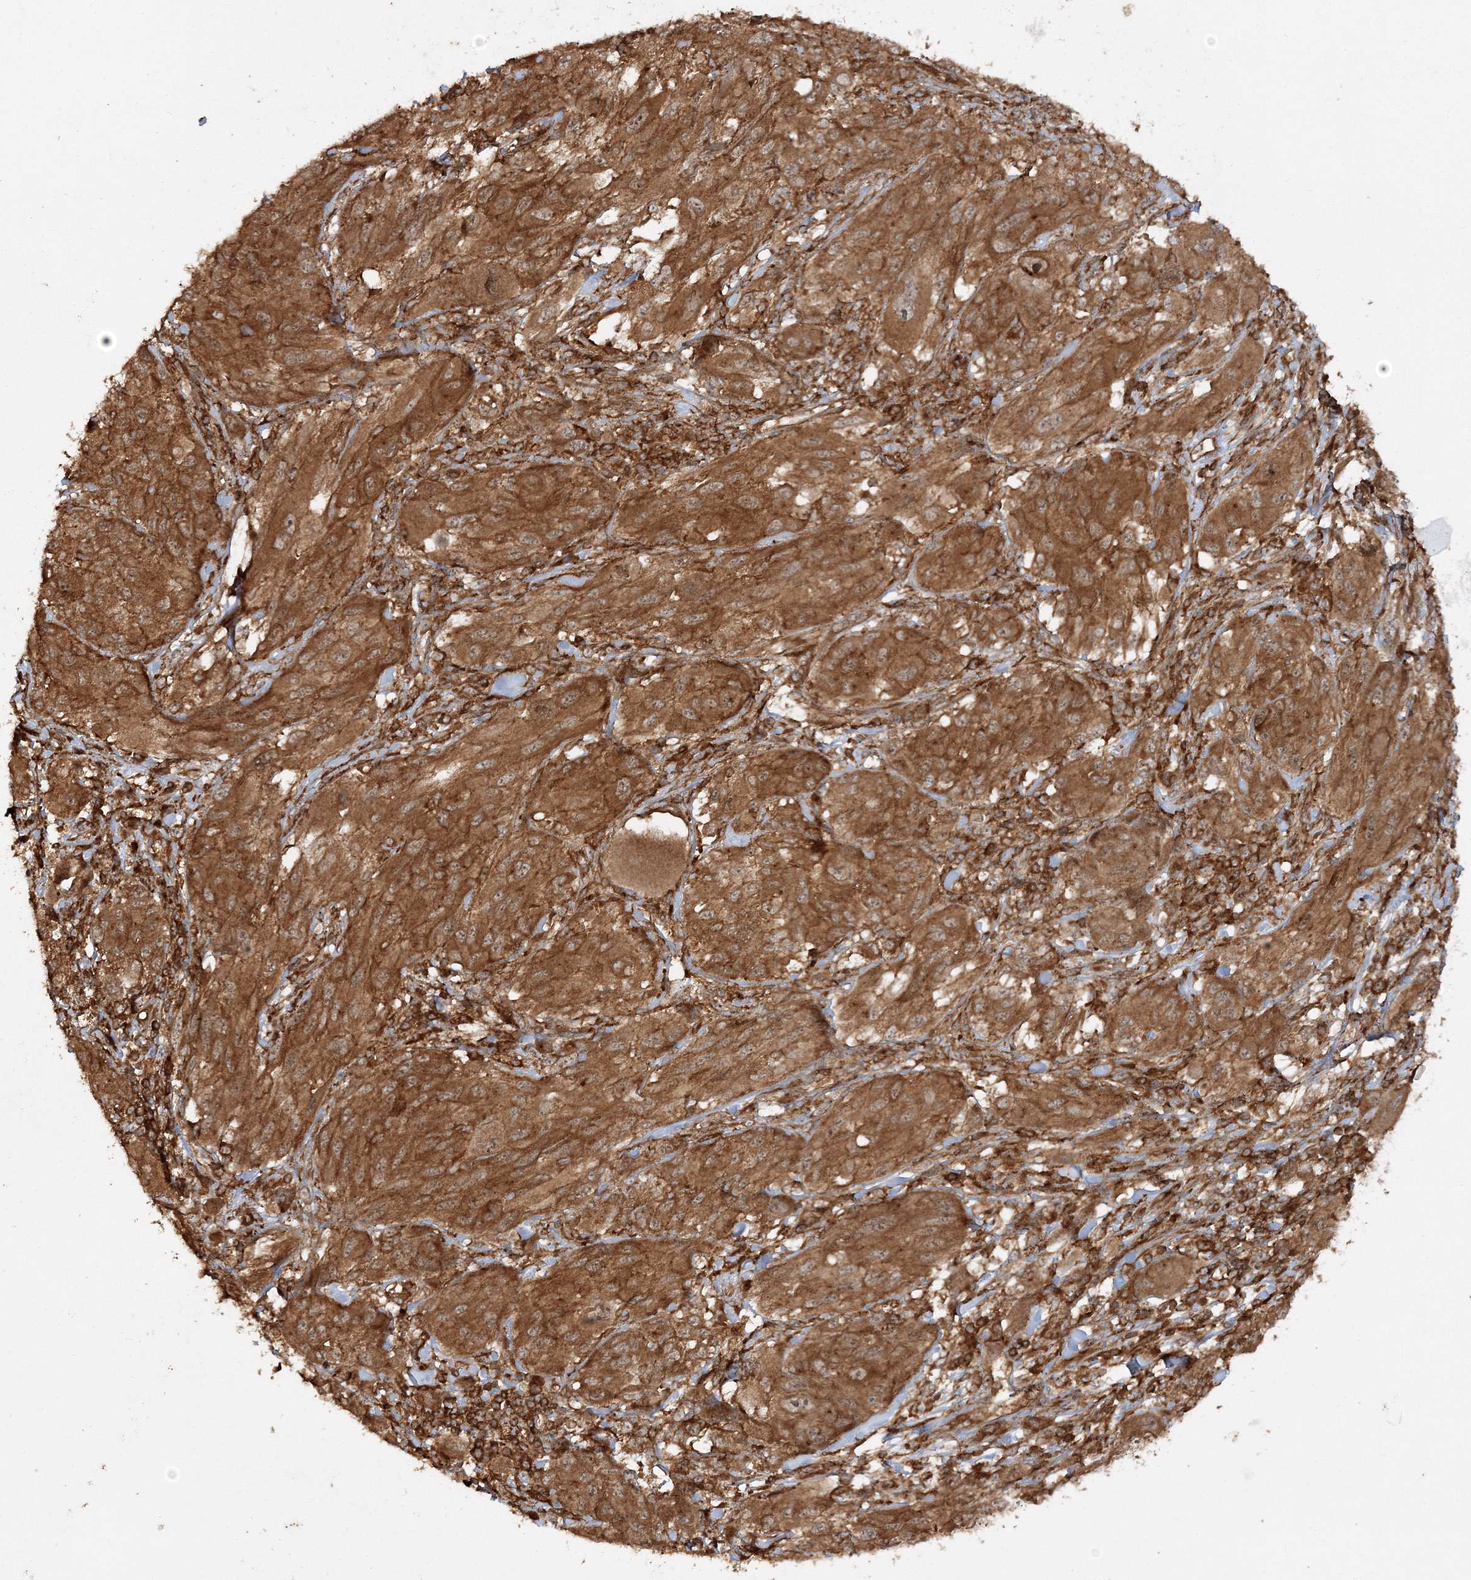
{"staining": {"intensity": "moderate", "quantity": ">75%", "location": "cytoplasmic/membranous"}, "tissue": "melanoma", "cell_type": "Tumor cells", "image_type": "cancer", "snomed": [{"axis": "morphology", "description": "Malignant melanoma, NOS"}, {"axis": "topography", "description": "Skin"}], "caption": "Melanoma stained for a protein reveals moderate cytoplasmic/membranous positivity in tumor cells.", "gene": "WDR37", "patient": {"sex": "female", "age": 91}}